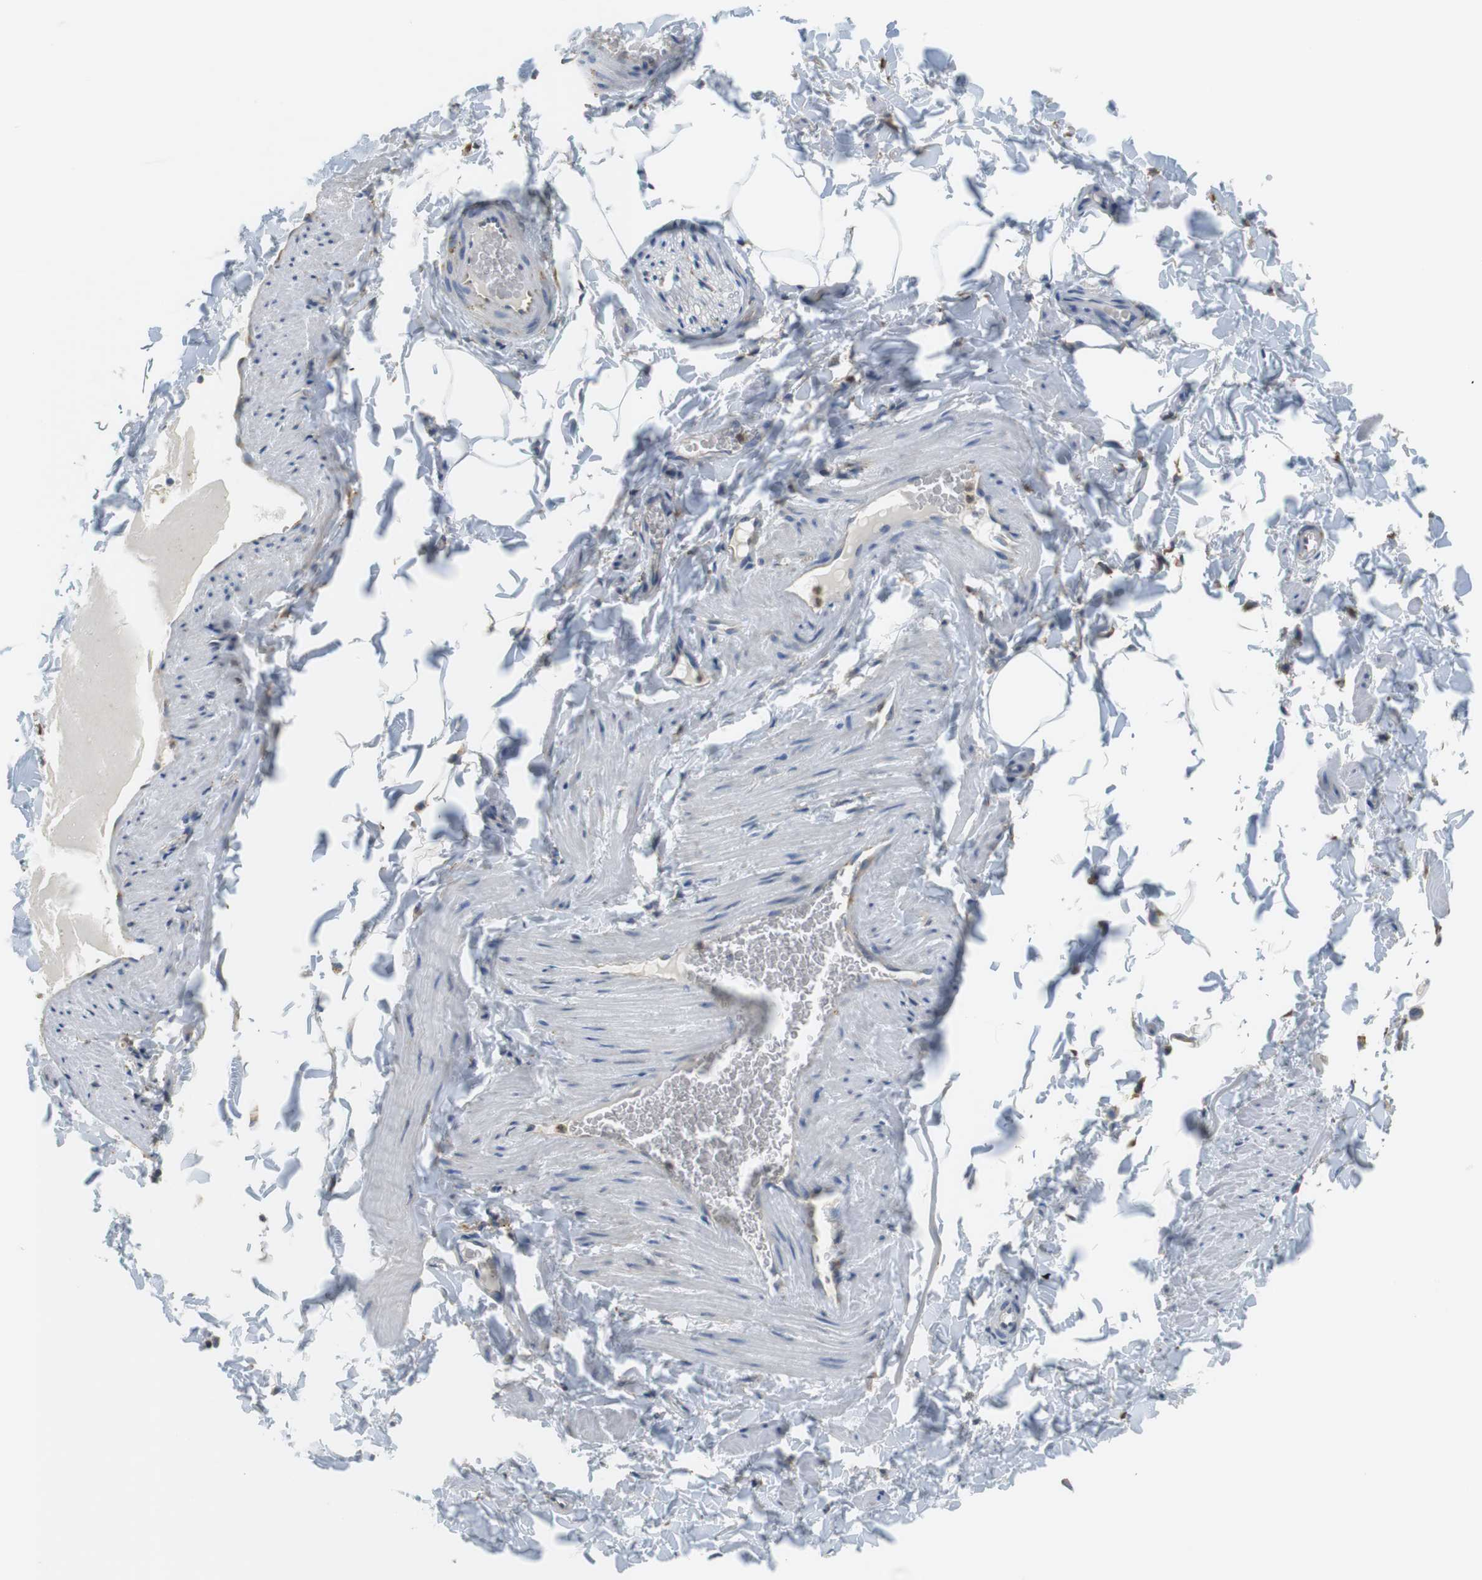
{"staining": {"intensity": "negative", "quantity": "none", "location": "none"}, "tissue": "adipose tissue", "cell_type": "Adipocytes", "image_type": "normal", "snomed": [{"axis": "morphology", "description": "Normal tissue, NOS"}, {"axis": "topography", "description": "Vascular tissue"}], "caption": "Adipose tissue stained for a protein using immunohistochemistry reveals no positivity adipocytes.", "gene": "MBOAT2", "patient": {"sex": "male", "age": 41}}